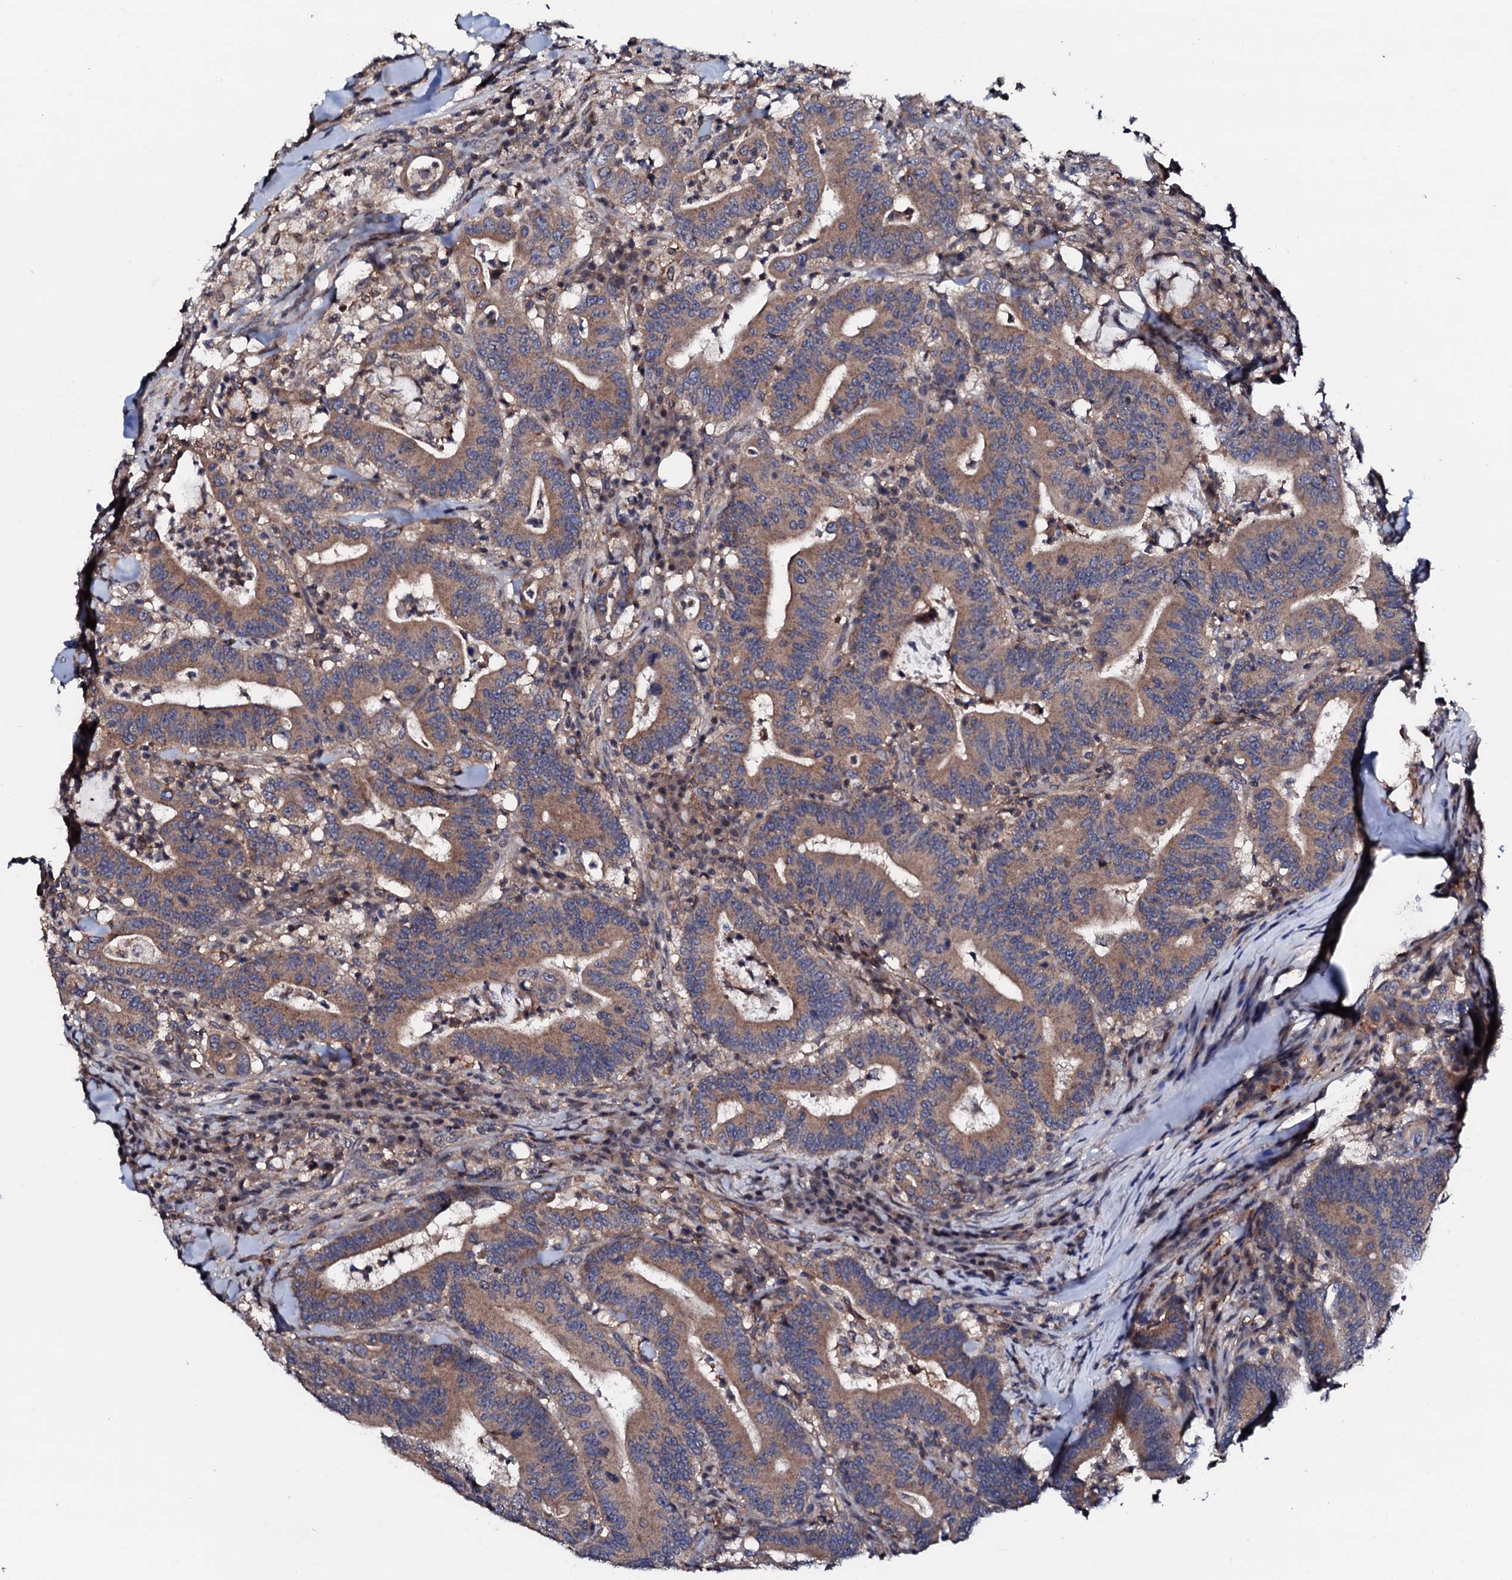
{"staining": {"intensity": "moderate", "quantity": ">75%", "location": "cytoplasmic/membranous"}, "tissue": "colorectal cancer", "cell_type": "Tumor cells", "image_type": "cancer", "snomed": [{"axis": "morphology", "description": "Adenocarcinoma, NOS"}, {"axis": "topography", "description": "Colon"}], "caption": "The histopathology image displays immunohistochemical staining of colorectal cancer (adenocarcinoma). There is moderate cytoplasmic/membranous staining is appreciated in about >75% of tumor cells.", "gene": "EDC3", "patient": {"sex": "female", "age": 66}}